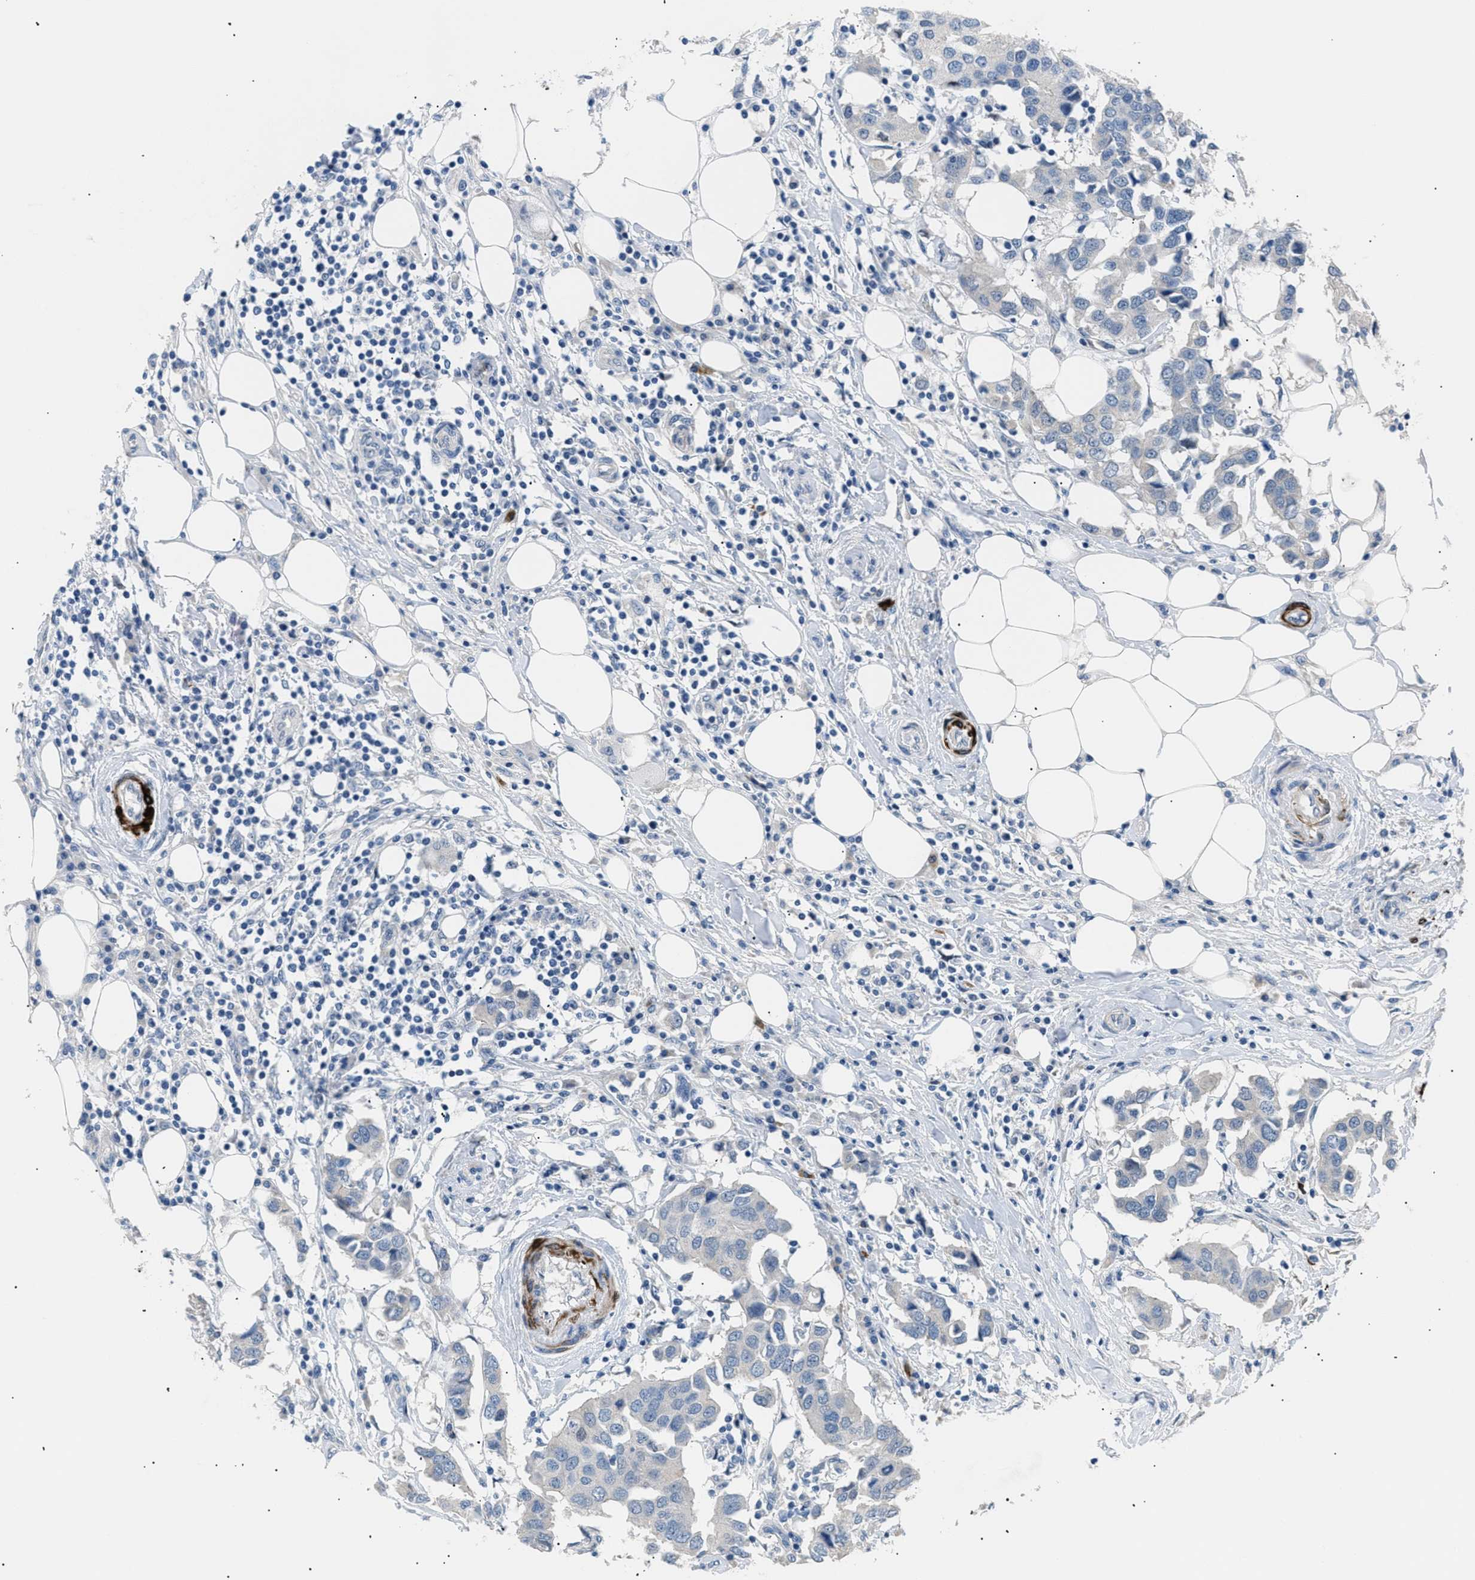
{"staining": {"intensity": "negative", "quantity": "none", "location": "none"}, "tissue": "breast cancer", "cell_type": "Tumor cells", "image_type": "cancer", "snomed": [{"axis": "morphology", "description": "Duct carcinoma"}, {"axis": "topography", "description": "Breast"}], "caption": "Breast cancer (intraductal carcinoma) was stained to show a protein in brown. There is no significant staining in tumor cells.", "gene": "ICA1", "patient": {"sex": "female", "age": 80}}